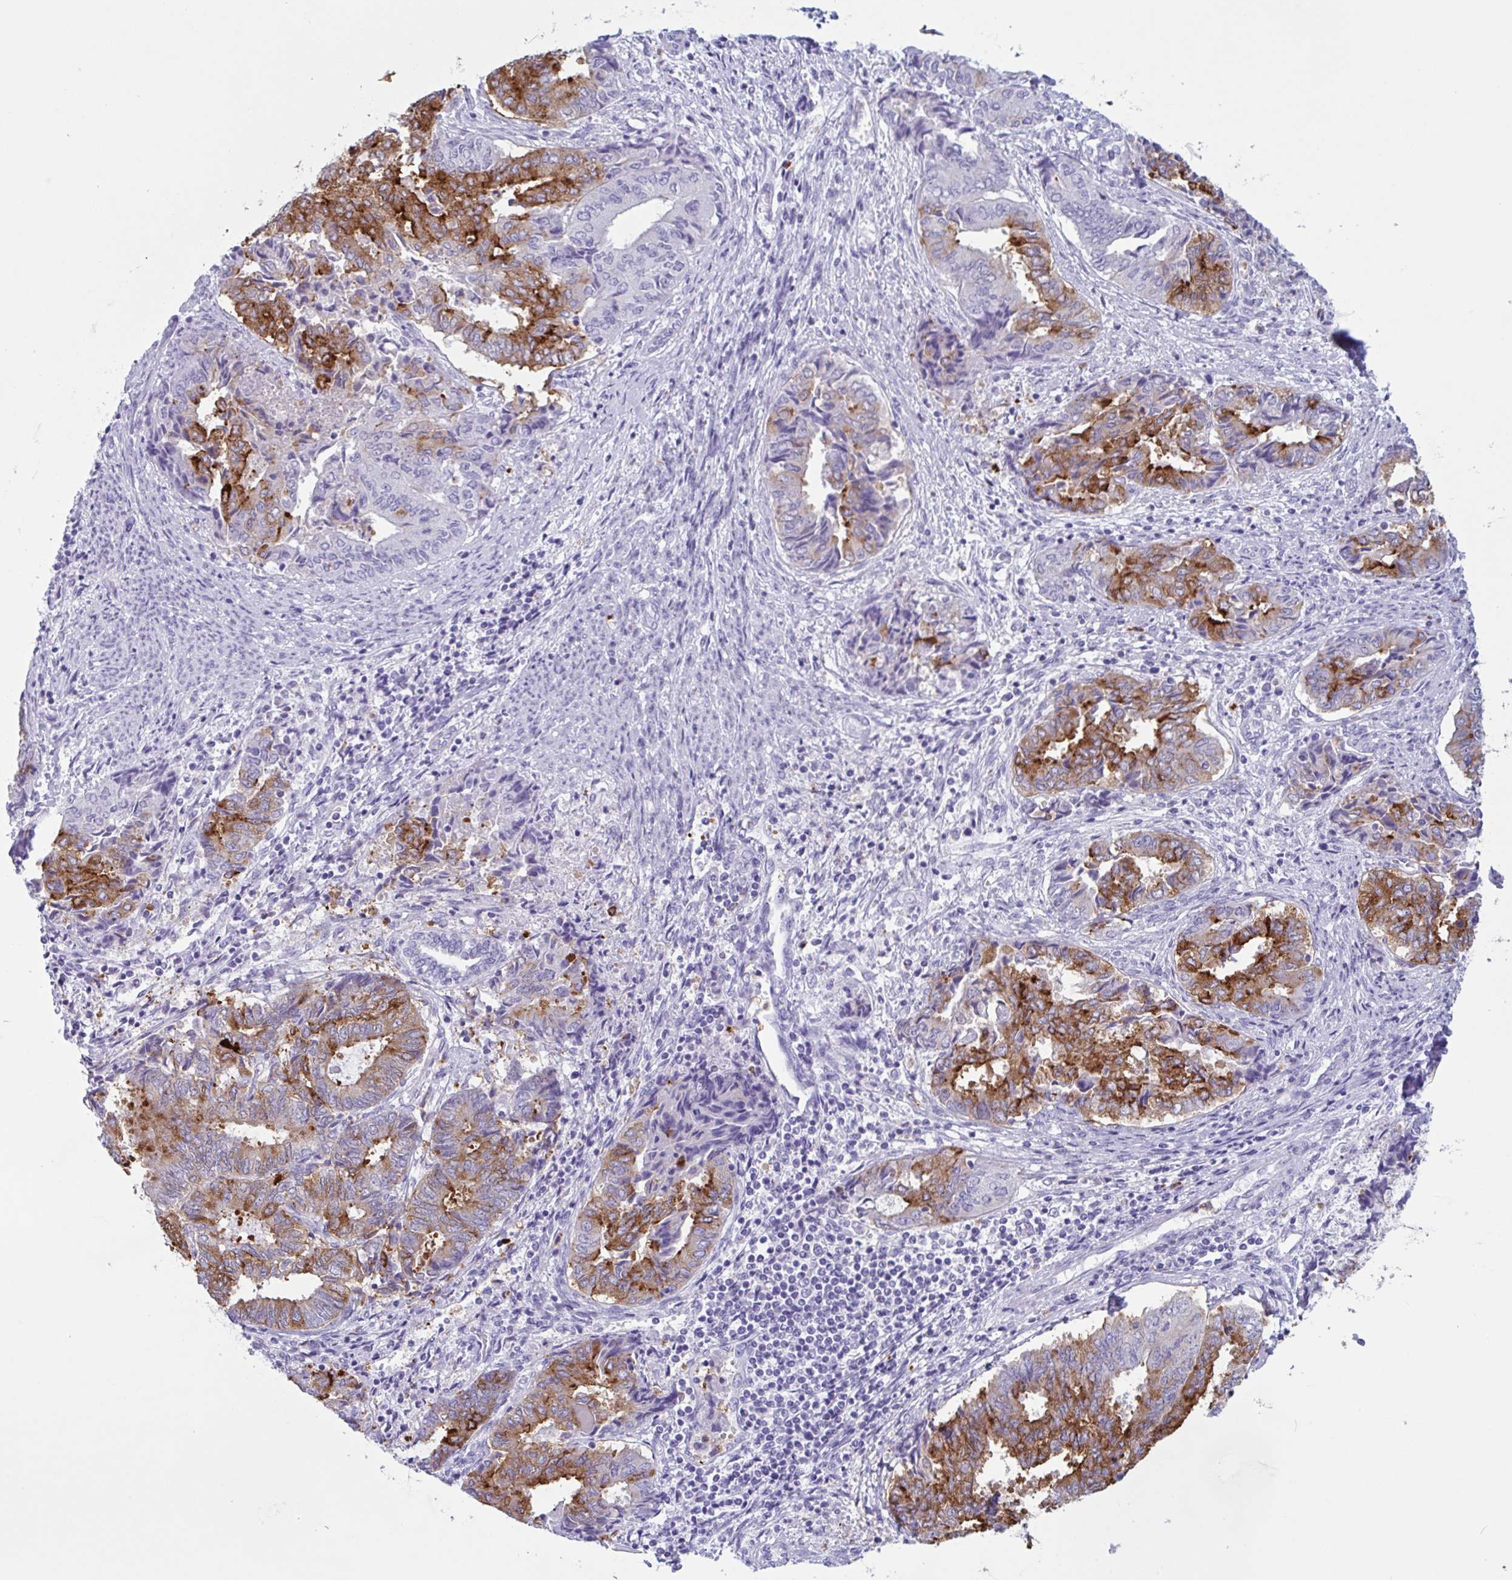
{"staining": {"intensity": "strong", "quantity": "25%-75%", "location": "cytoplasmic/membranous"}, "tissue": "endometrial cancer", "cell_type": "Tumor cells", "image_type": "cancer", "snomed": [{"axis": "morphology", "description": "Adenocarcinoma, NOS"}, {"axis": "topography", "description": "Endometrium"}], "caption": "Immunohistochemistry (IHC) histopathology image of neoplastic tissue: human adenocarcinoma (endometrial) stained using IHC displays high levels of strong protein expression localized specifically in the cytoplasmic/membranous of tumor cells, appearing as a cytoplasmic/membranous brown color.", "gene": "DTWD2", "patient": {"sex": "female", "age": 80}}